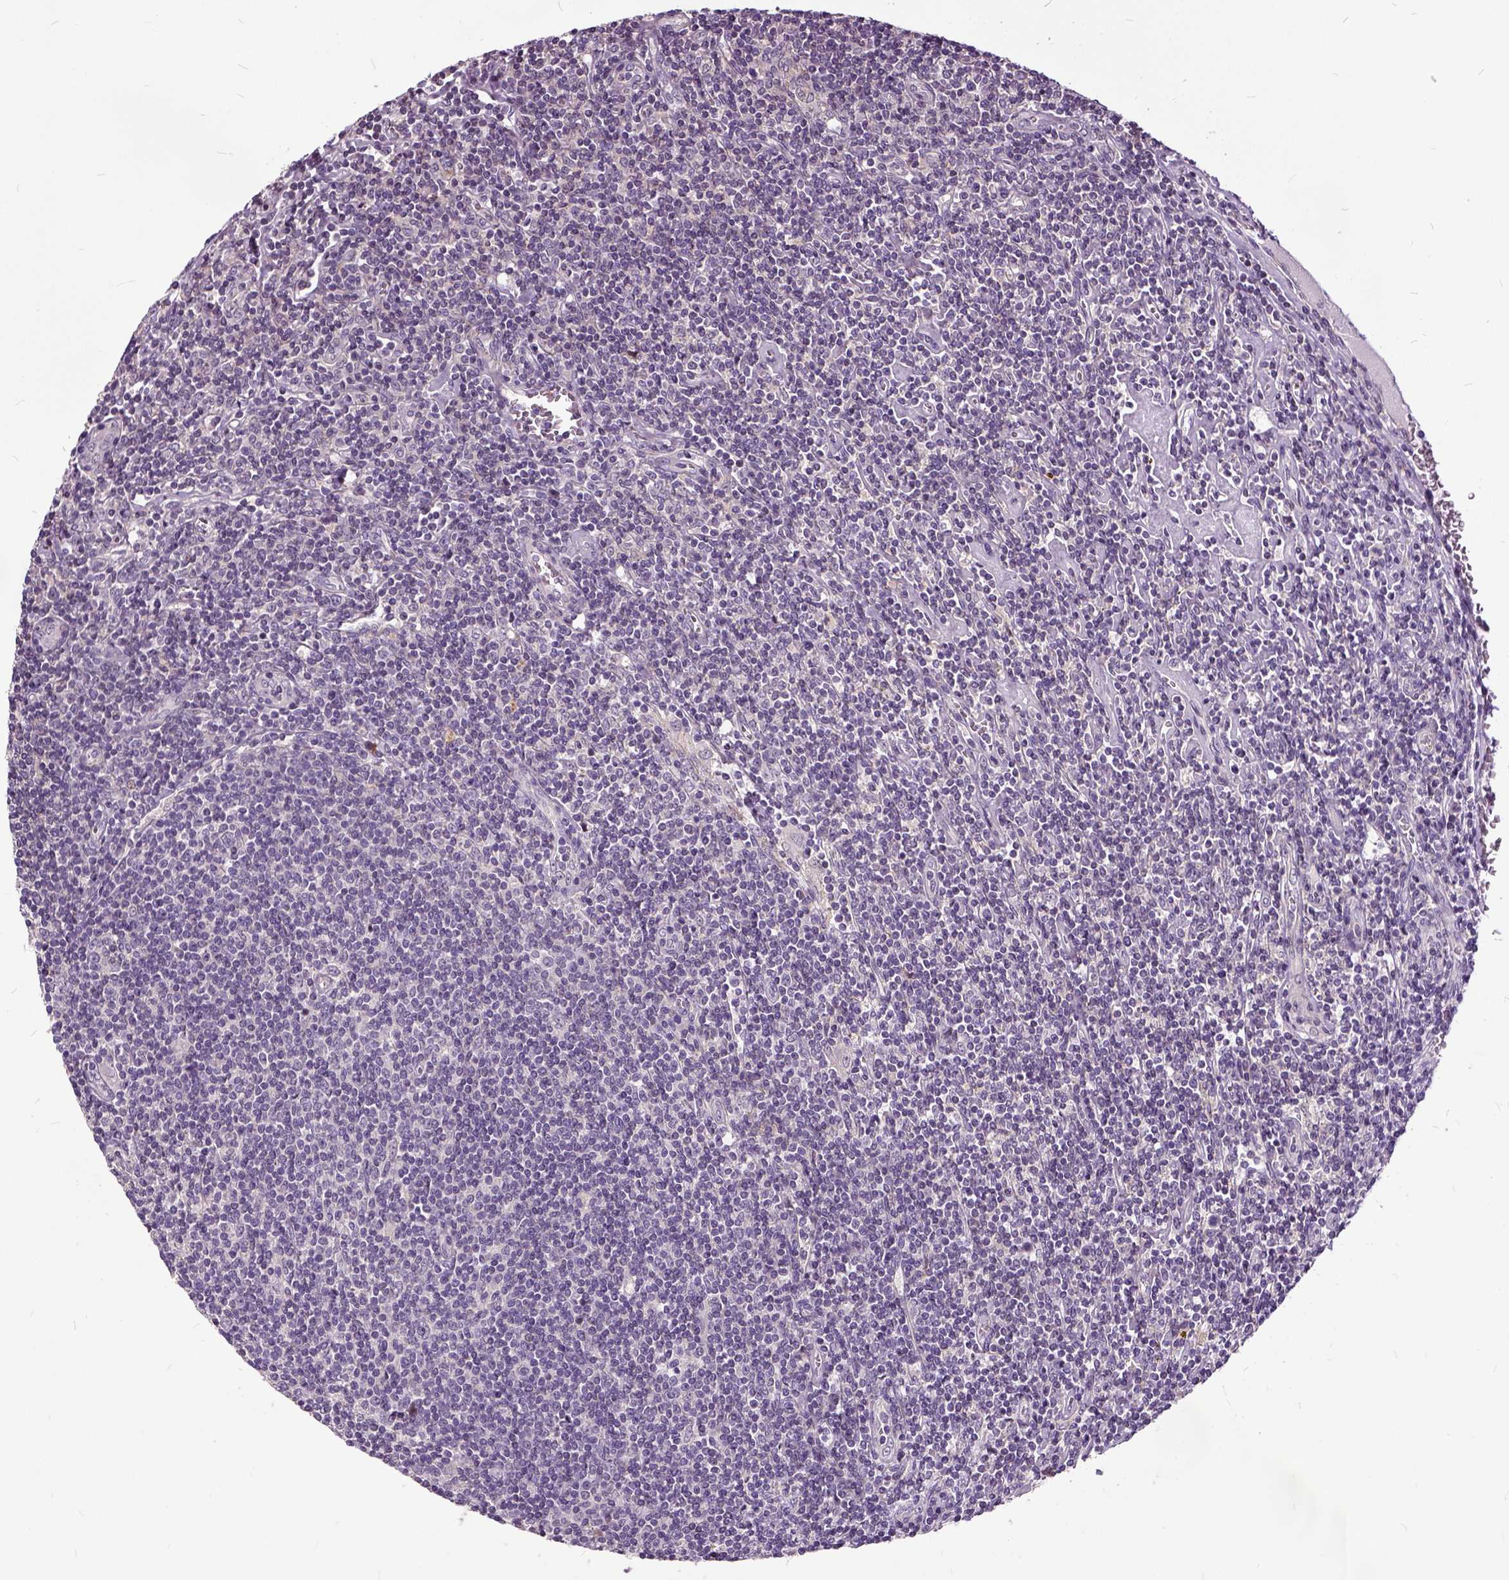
{"staining": {"intensity": "negative", "quantity": "none", "location": "none"}, "tissue": "lymphoma", "cell_type": "Tumor cells", "image_type": "cancer", "snomed": [{"axis": "morphology", "description": "Hodgkin's disease, NOS"}, {"axis": "topography", "description": "Lymph node"}], "caption": "Hodgkin's disease was stained to show a protein in brown. There is no significant positivity in tumor cells.", "gene": "ILRUN", "patient": {"sex": "male", "age": 40}}